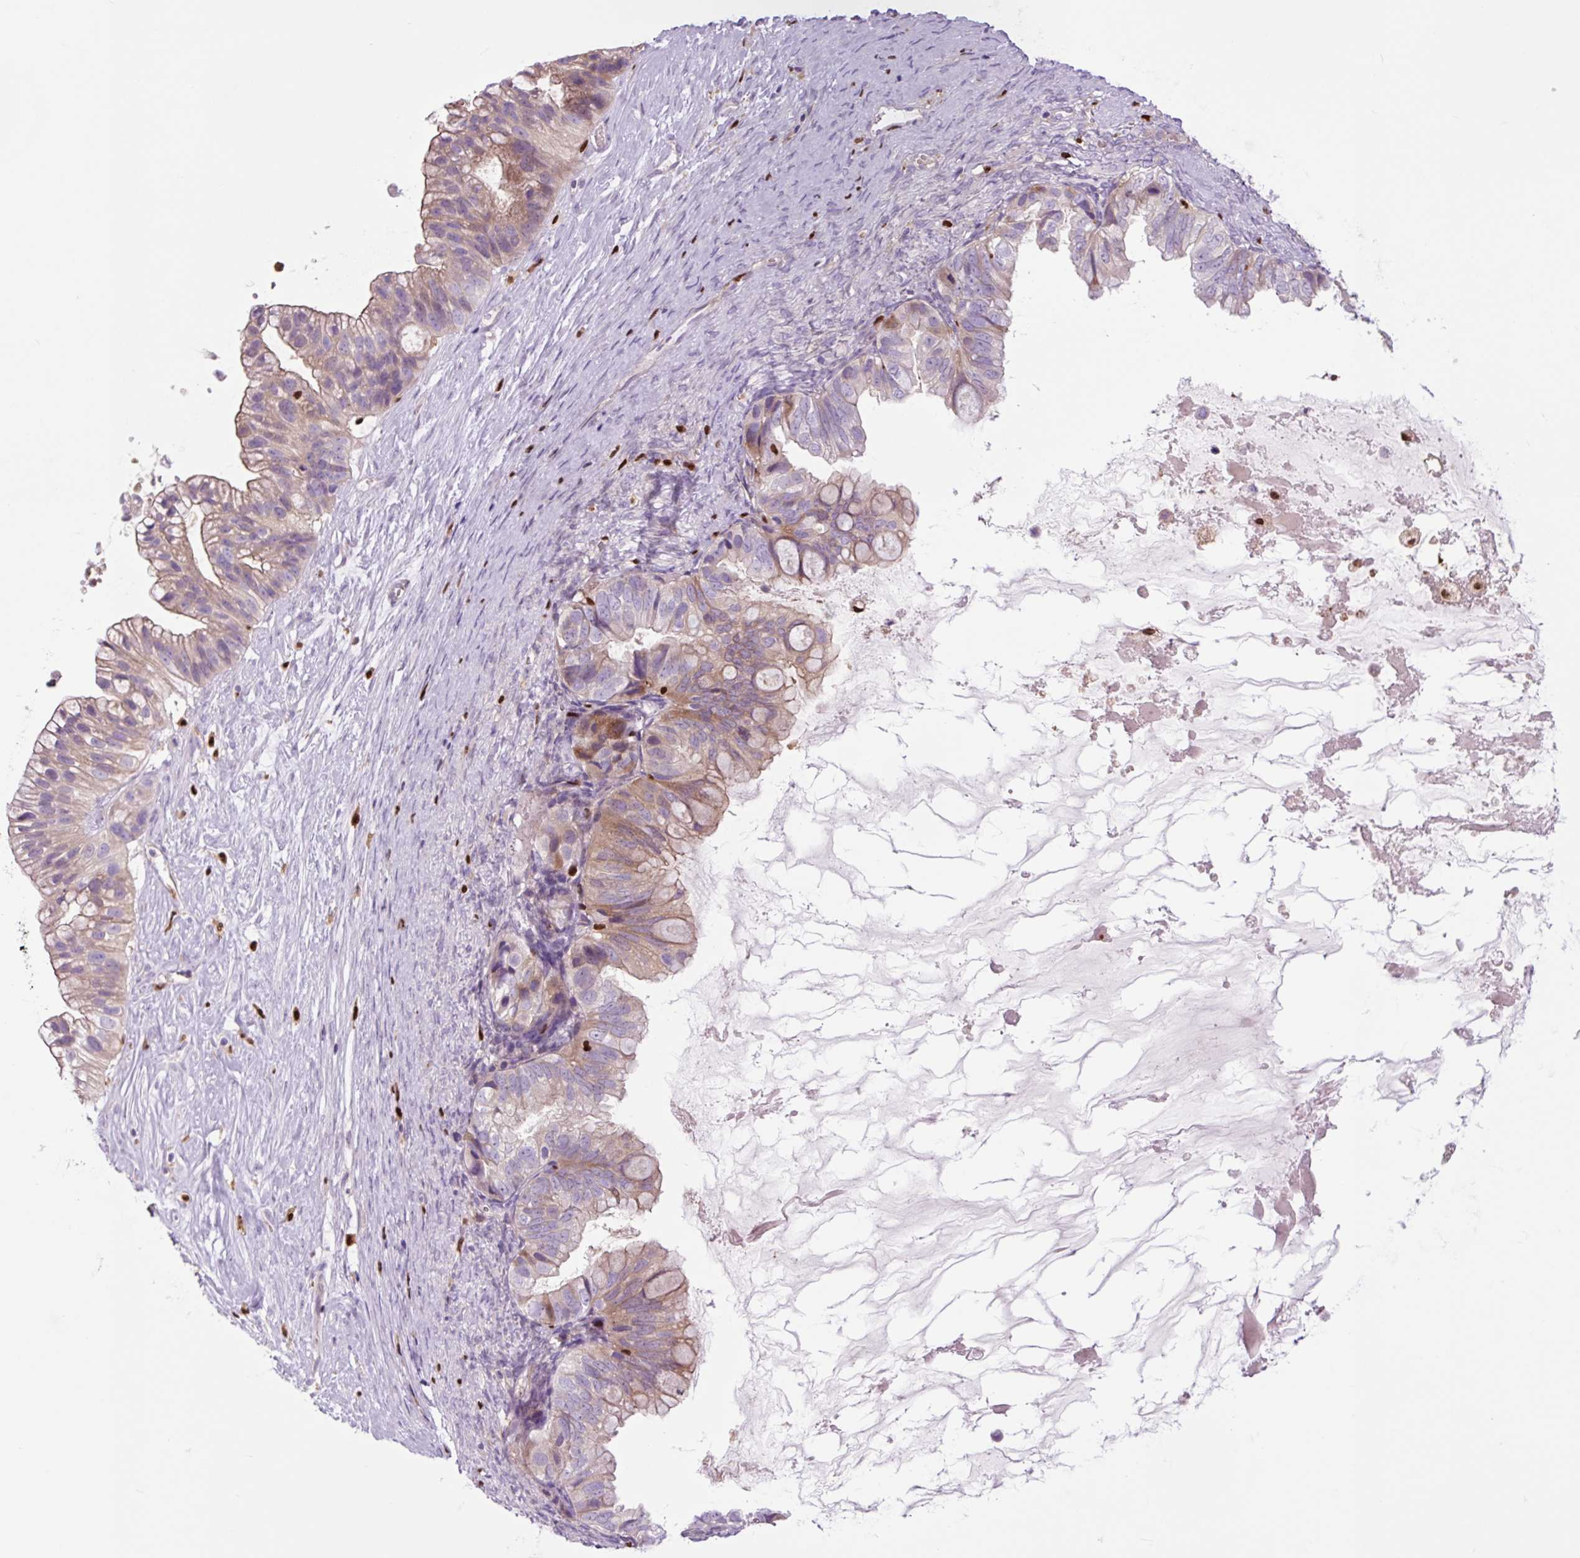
{"staining": {"intensity": "weak", "quantity": "25%-75%", "location": "cytoplasmic/membranous"}, "tissue": "ovarian cancer", "cell_type": "Tumor cells", "image_type": "cancer", "snomed": [{"axis": "morphology", "description": "Cystadenocarcinoma, mucinous, NOS"}, {"axis": "topography", "description": "Ovary"}], "caption": "Tumor cells reveal weak cytoplasmic/membranous expression in about 25%-75% of cells in ovarian cancer (mucinous cystadenocarcinoma). (Stains: DAB (3,3'-diaminobenzidine) in brown, nuclei in blue, Microscopy: brightfield microscopy at high magnification).", "gene": "SPI1", "patient": {"sex": "female", "age": 80}}